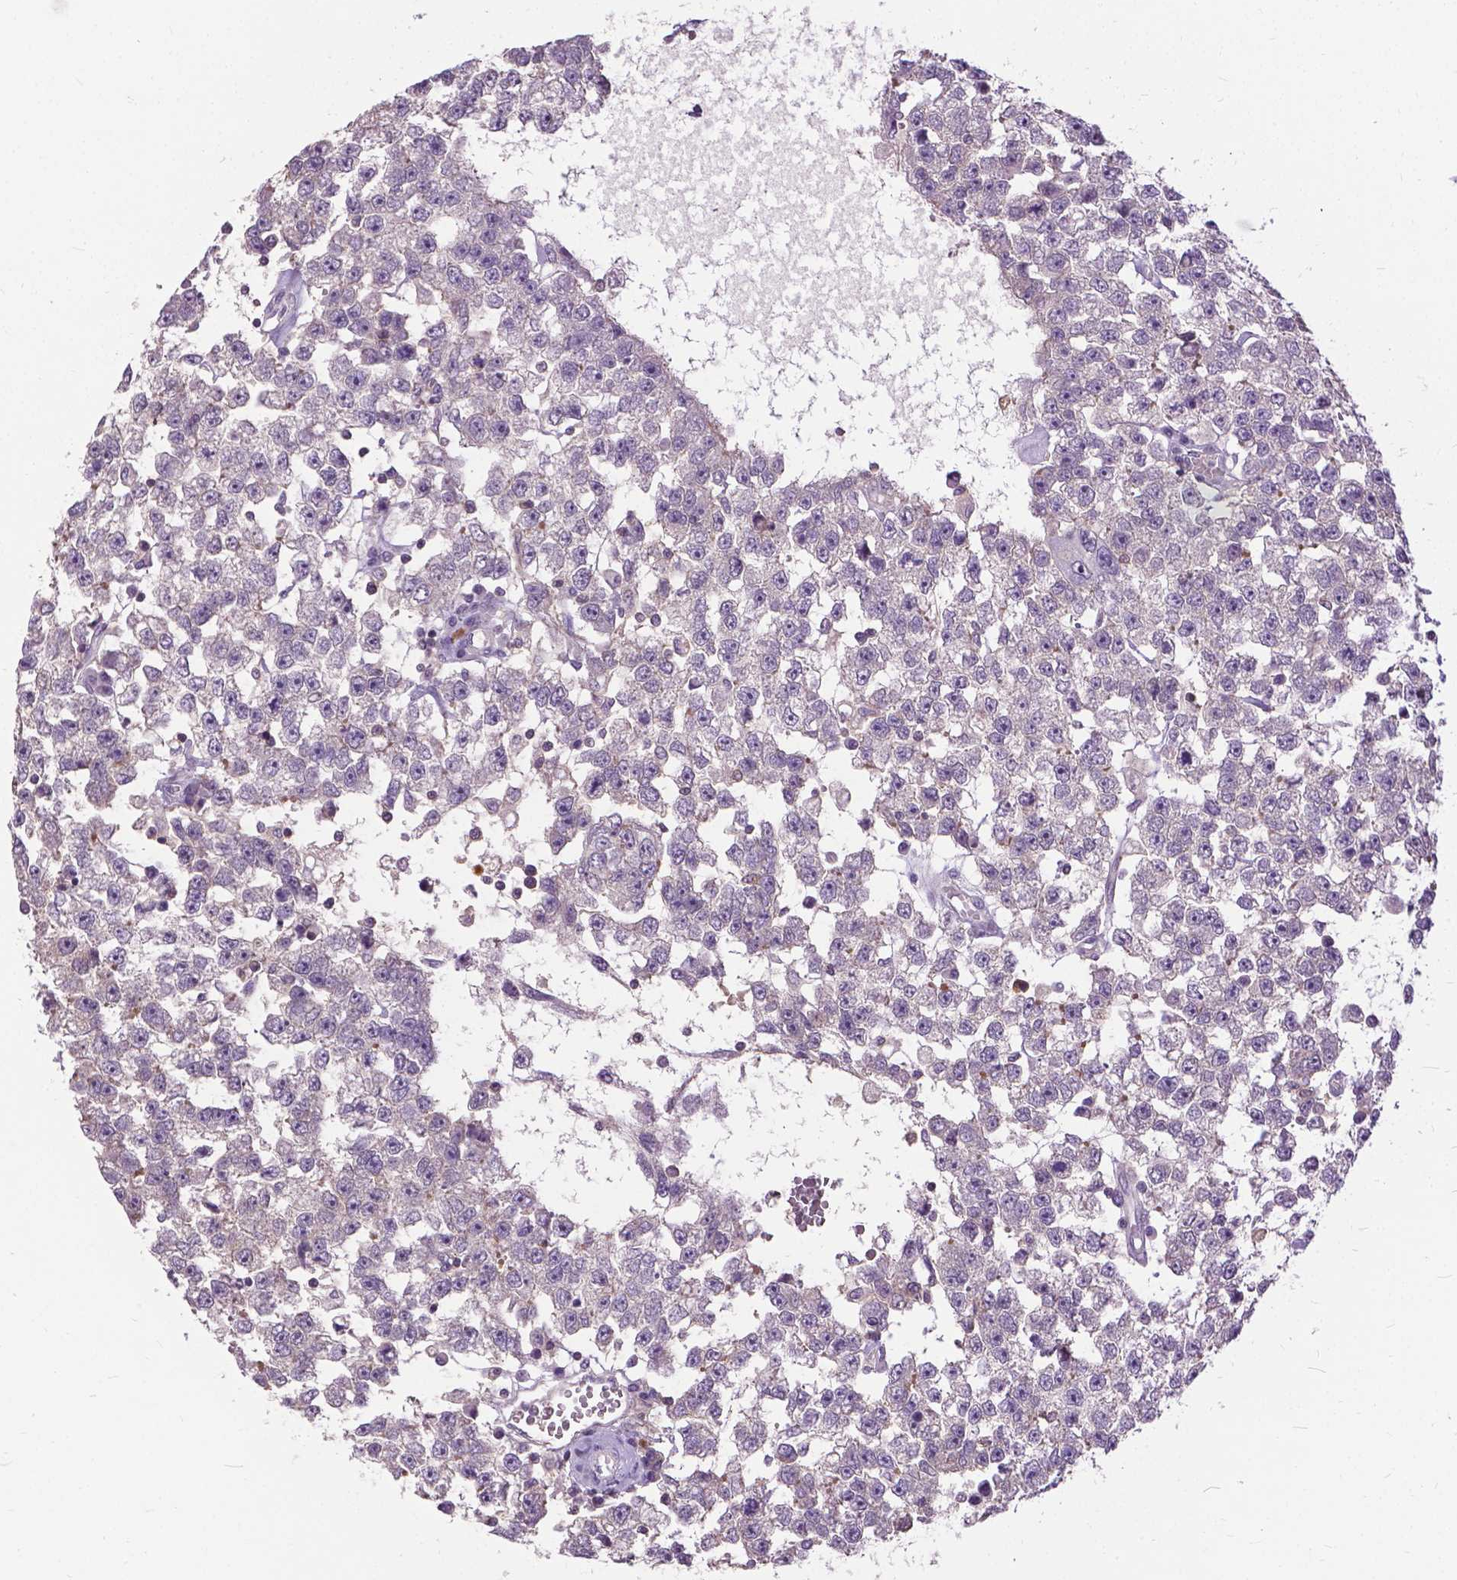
{"staining": {"intensity": "negative", "quantity": "none", "location": "none"}, "tissue": "testis cancer", "cell_type": "Tumor cells", "image_type": "cancer", "snomed": [{"axis": "morphology", "description": "Seminoma, NOS"}, {"axis": "topography", "description": "Testis"}], "caption": "Immunohistochemical staining of human testis seminoma displays no significant expression in tumor cells.", "gene": "JAK3", "patient": {"sex": "male", "age": 34}}